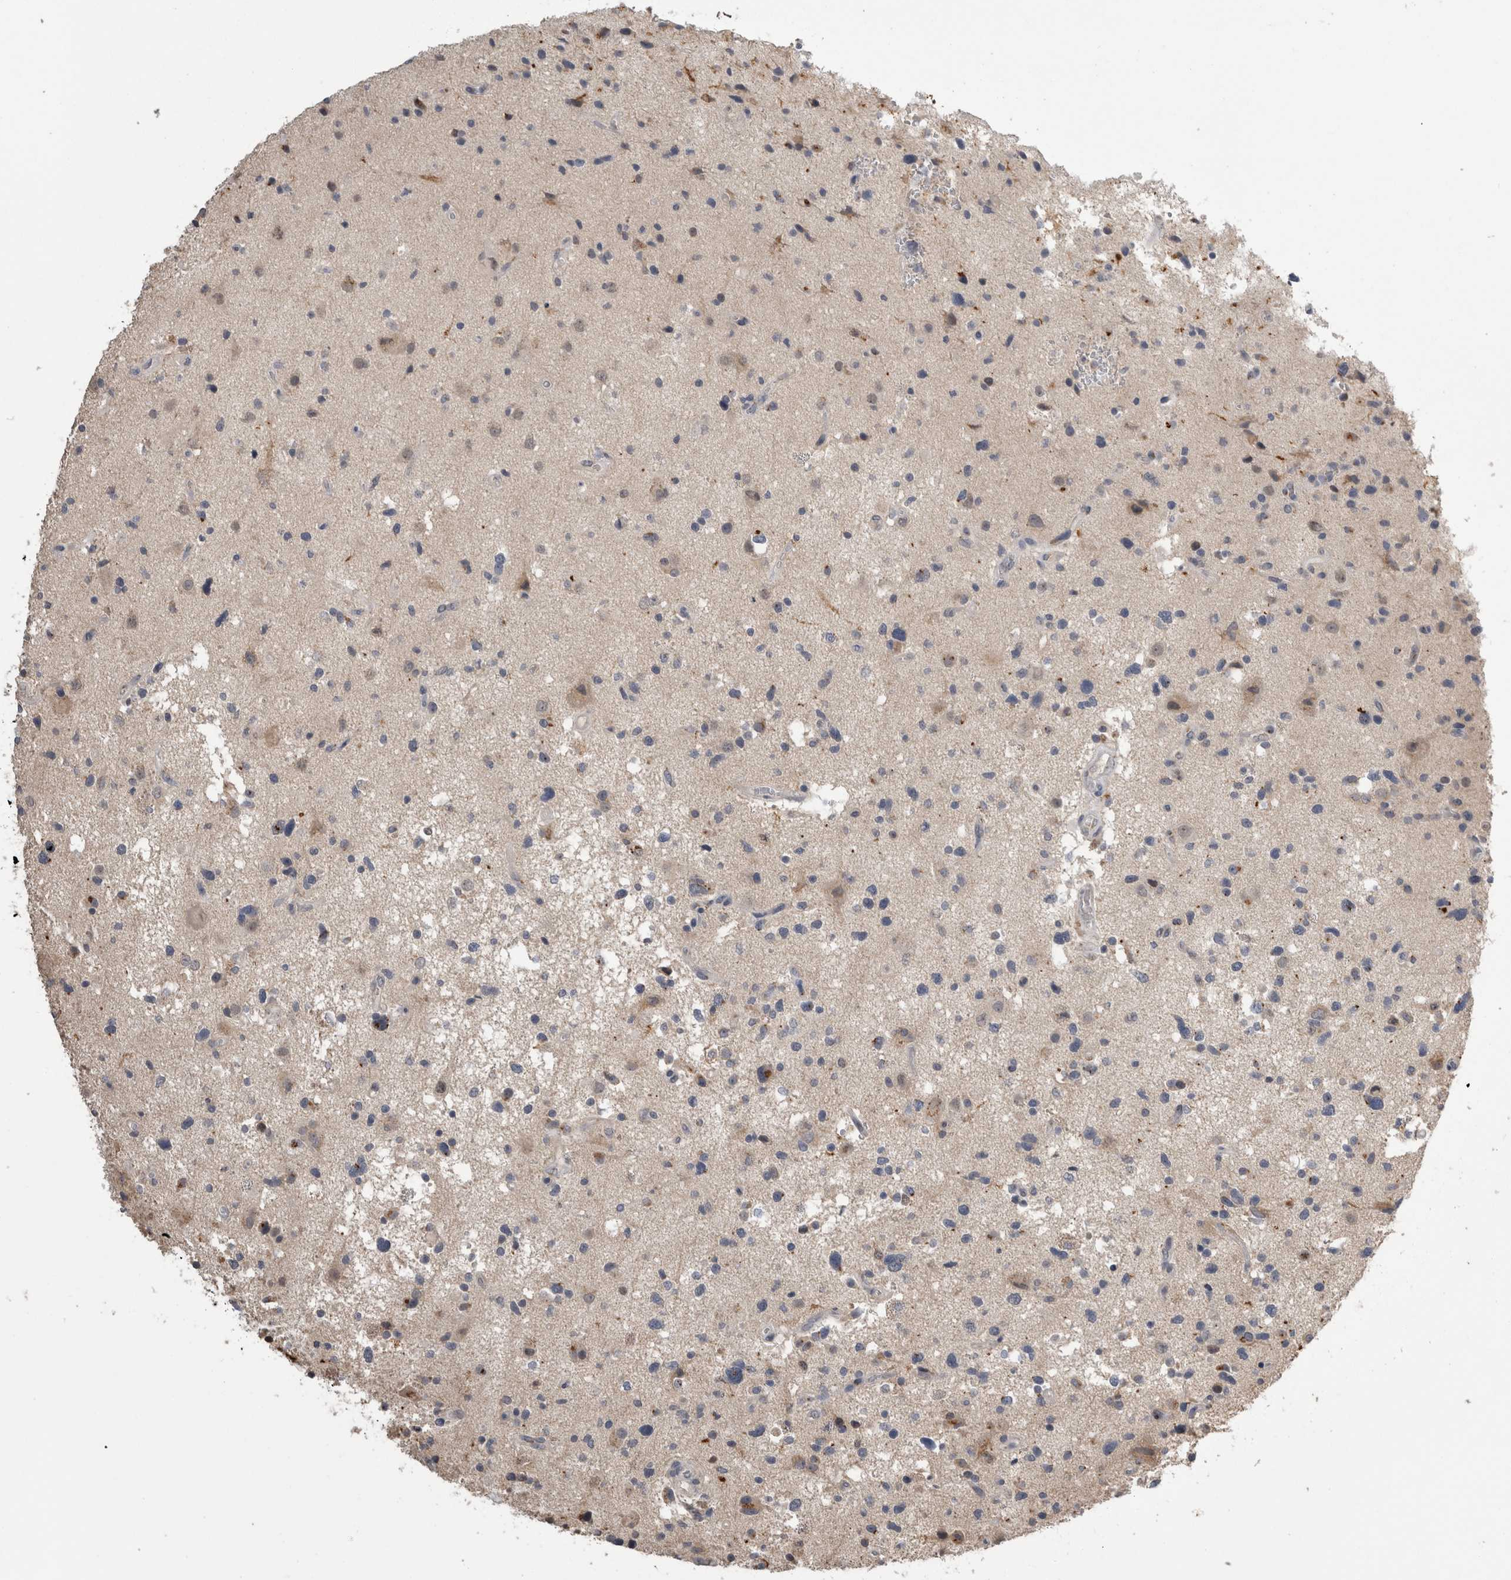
{"staining": {"intensity": "negative", "quantity": "none", "location": "none"}, "tissue": "glioma", "cell_type": "Tumor cells", "image_type": "cancer", "snomed": [{"axis": "morphology", "description": "Glioma, malignant, High grade"}, {"axis": "topography", "description": "Brain"}], "caption": "Image shows no protein staining in tumor cells of glioma tissue.", "gene": "ANXA13", "patient": {"sex": "male", "age": 33}}